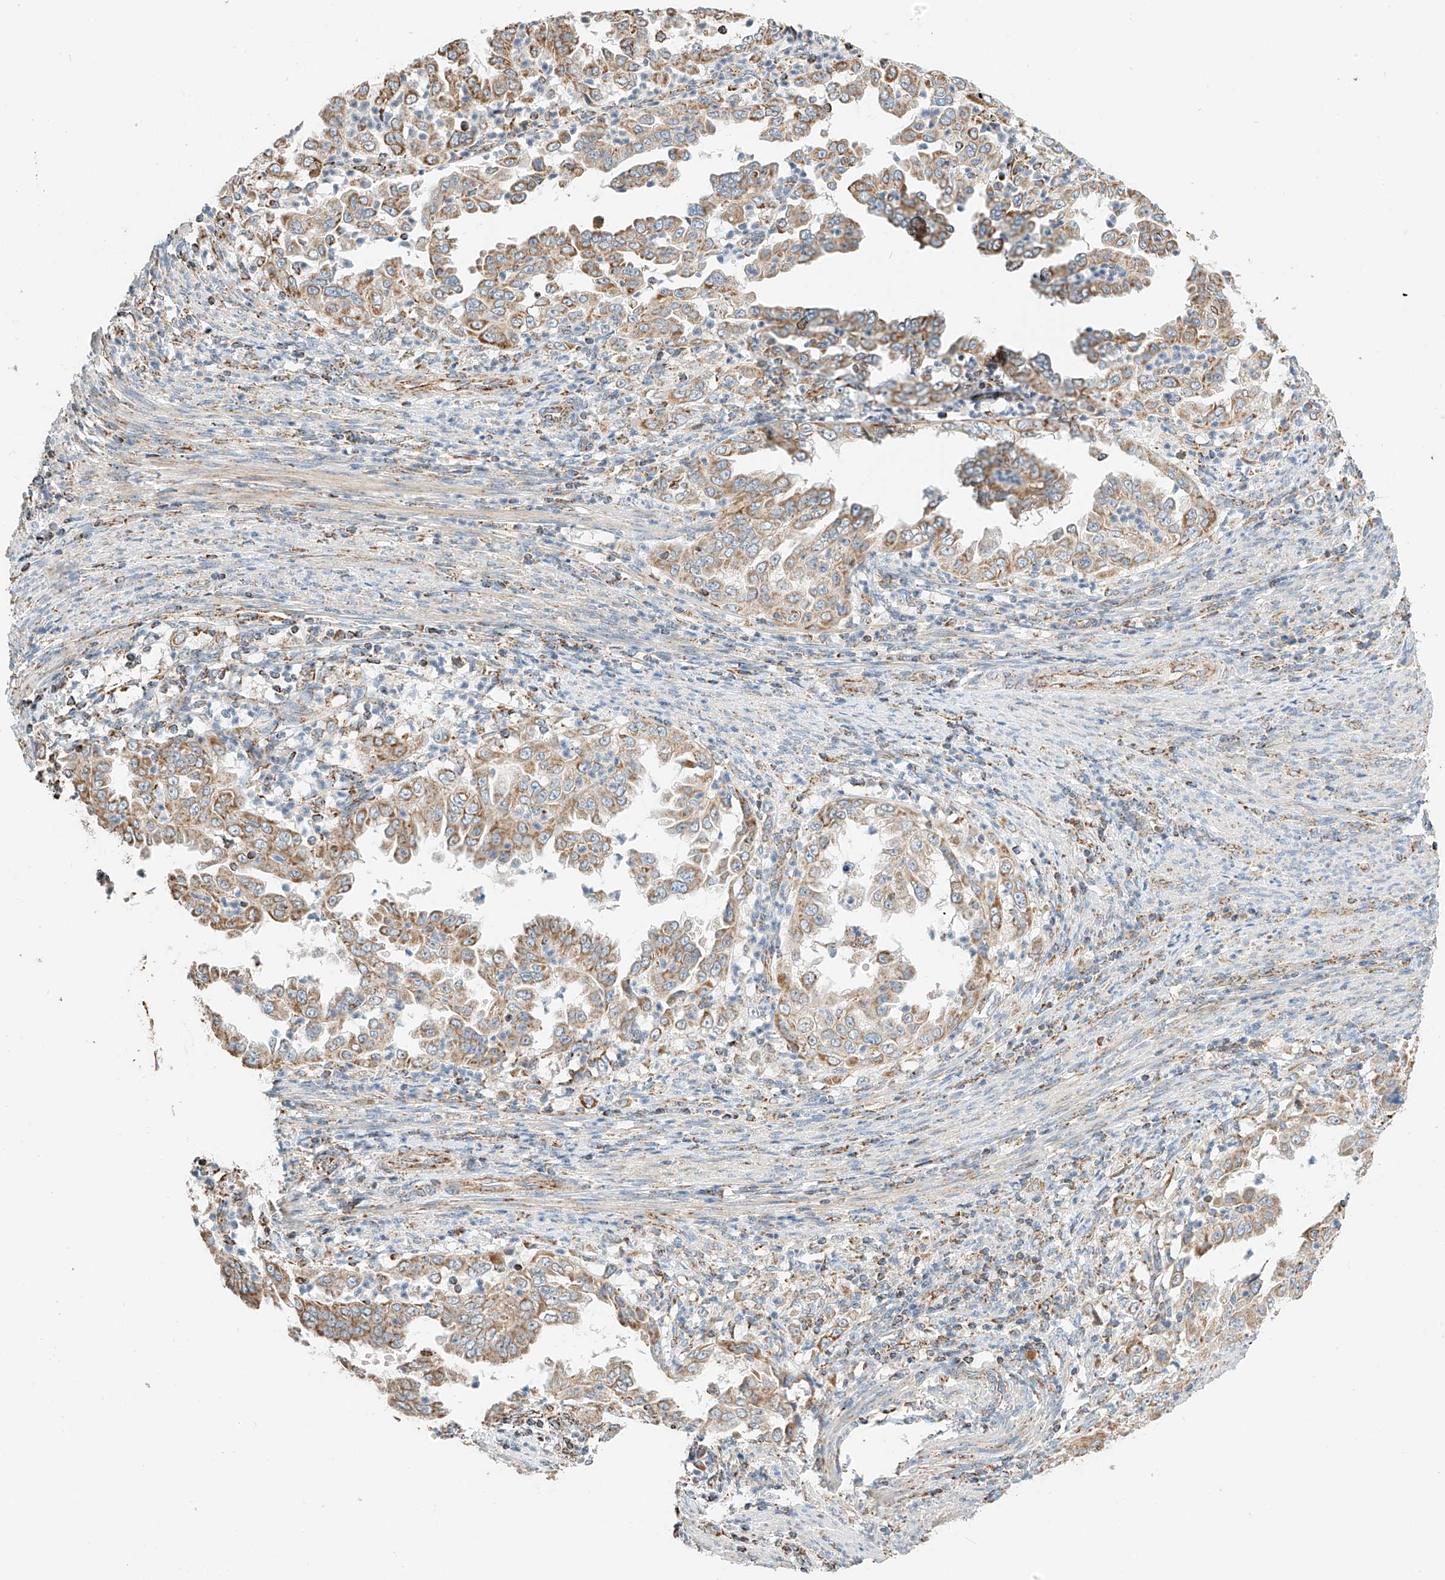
{"staining": {"intensity": "moderate", "quantity": ">75%", "location": "cytoplasmic/membranous"}, "tissue": "endometrial cancer", "cell_type": "Tumor cells", "image_type": "cancer", "snomed": [{"axis": "morphology", "description": "Adenocarcinoma, NOS"}, {"axis": "topography", "description": "Endometrium"}], "caption": "Protein expression analysis of endometrial cancer (adenocarcinoma) demonstrates moderate cytoplasmic/membranous expression in about >75% of tumor cells.", "gene": "YIPF7", "patient": {"sex": "female", "age": 85}}